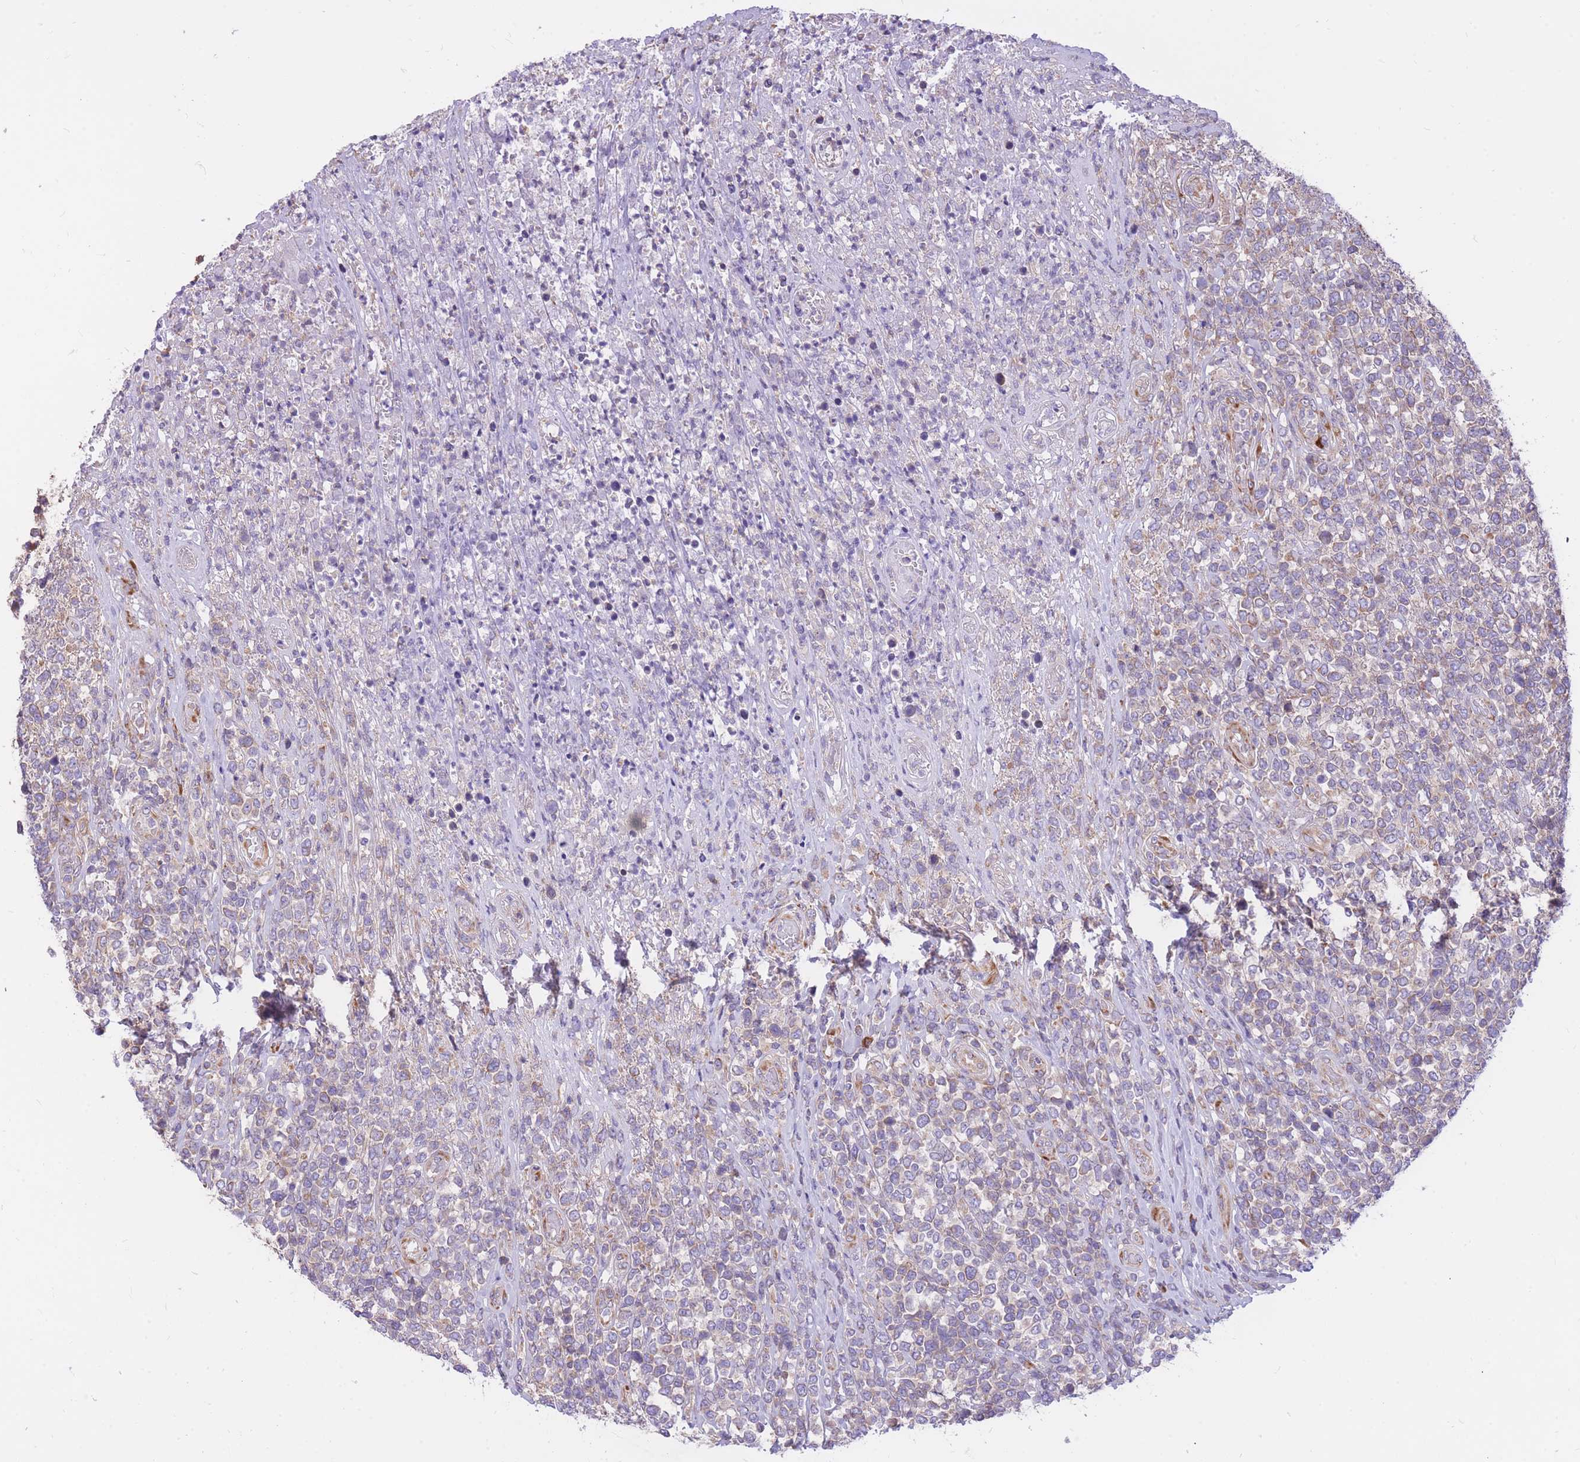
{"staining": {"intensity": "negative", "quantity": "none", "location": "none"}, "tissue": "lymphoma", "cell_type": "Tumor cells", "image_type": "cancer", "snomed": [{"axis": "morphology", "description": "Malignant lymphoma, non-Hodgkin's type, High grade"}, {"axis": "topography", "description": "Soft tissue"}], "caption": "High power microscopy image of an IHC micrograph of lymphoma, revealing no significant positivity in tumor cells.", "gene": "GBP7", "patient": {"sex": "female", "age": 56}}